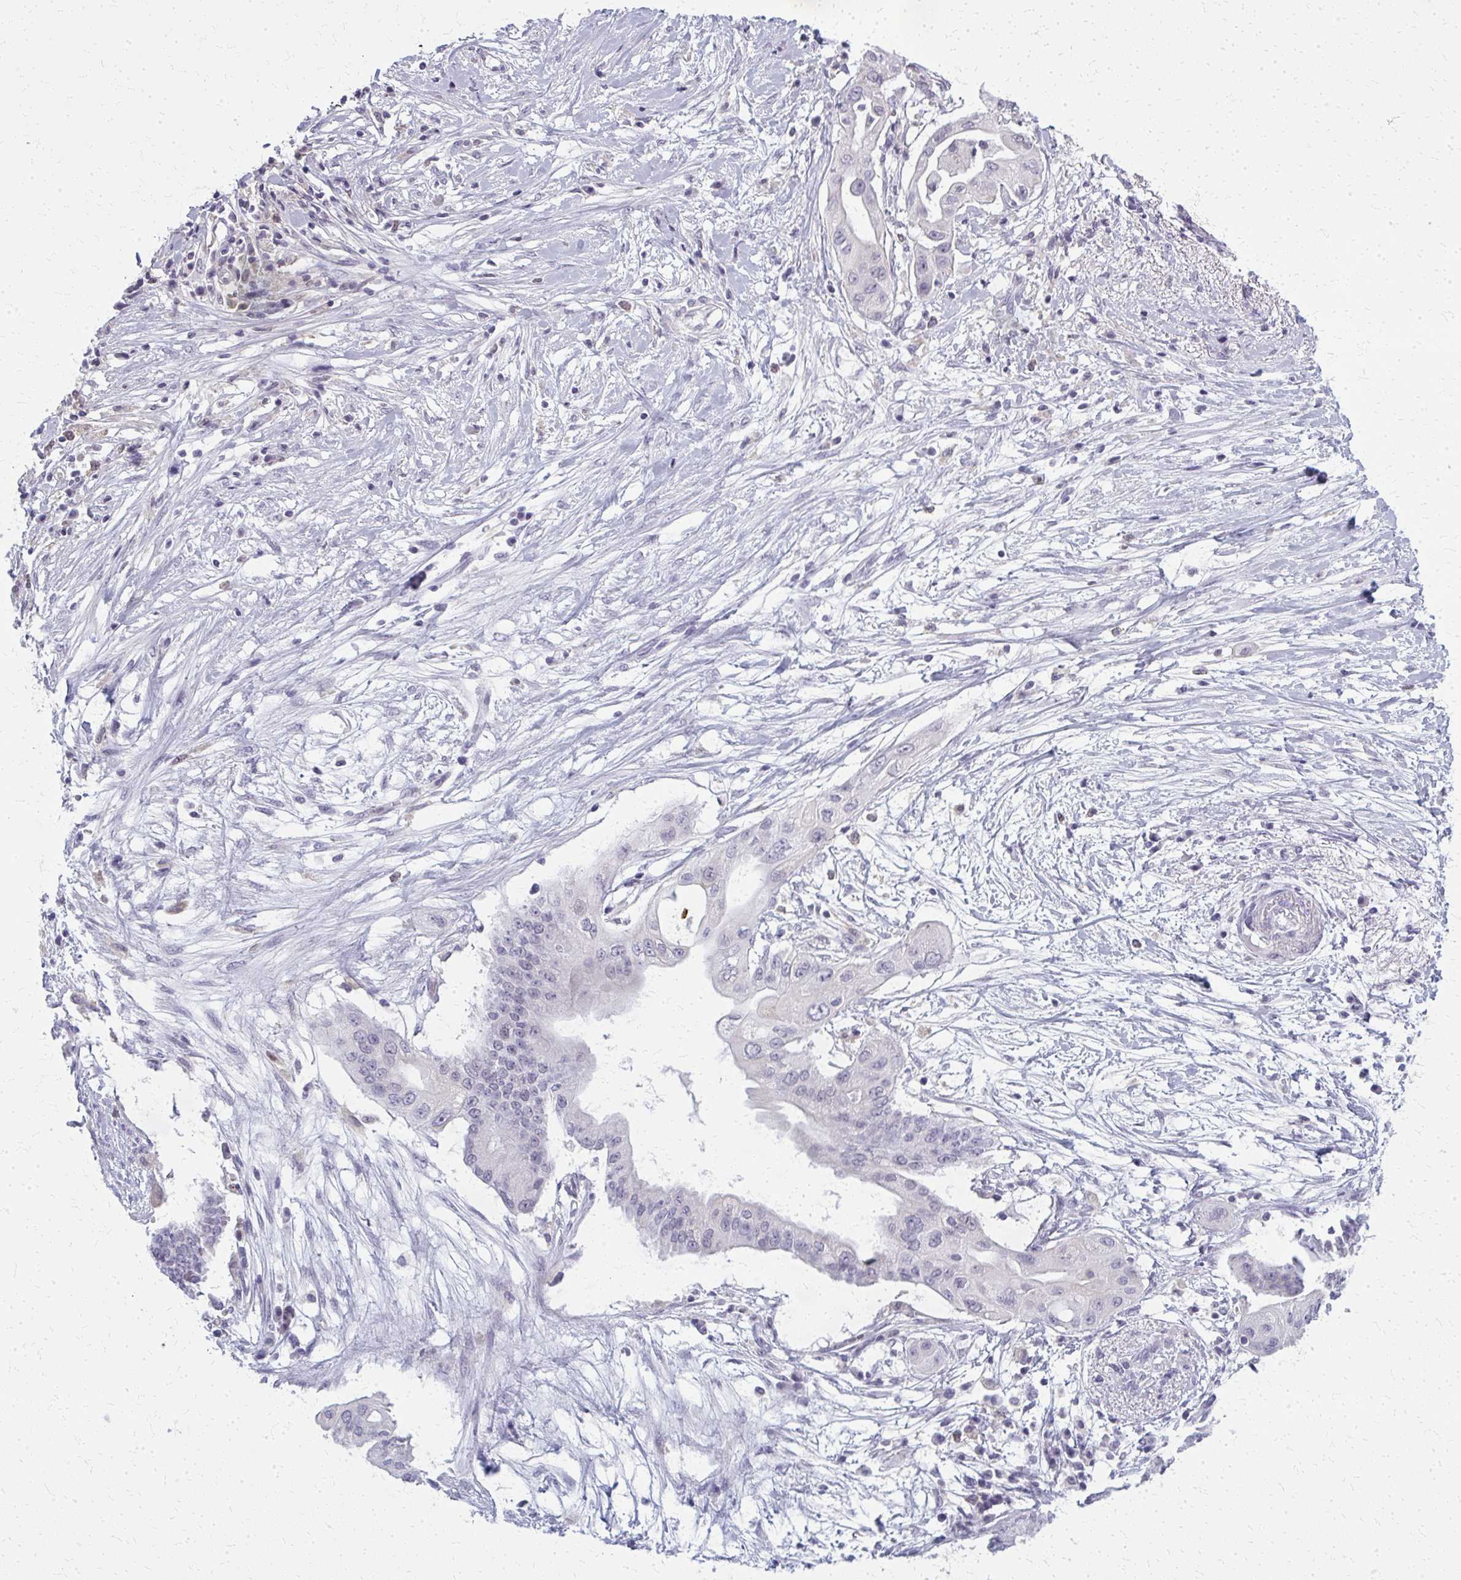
{"staining": {"intensity": "negative", "quantity": "none", "location": "none"}, "tissue": "pancreatic cancer", "cell_type": "Tumor cells", "image_type": "cancer", "snomed": [{"axis": "morphology", "description": "Adenocarcinoma, NOS"}, {"axis": "topography", "description": "Pancreas"}], "caption": "Tumor cells are negative for brown protein staining in pancreatic adenocarcinoma.", "gene": "CASQ2", "patient": {"sex": "male", "age": 68}}